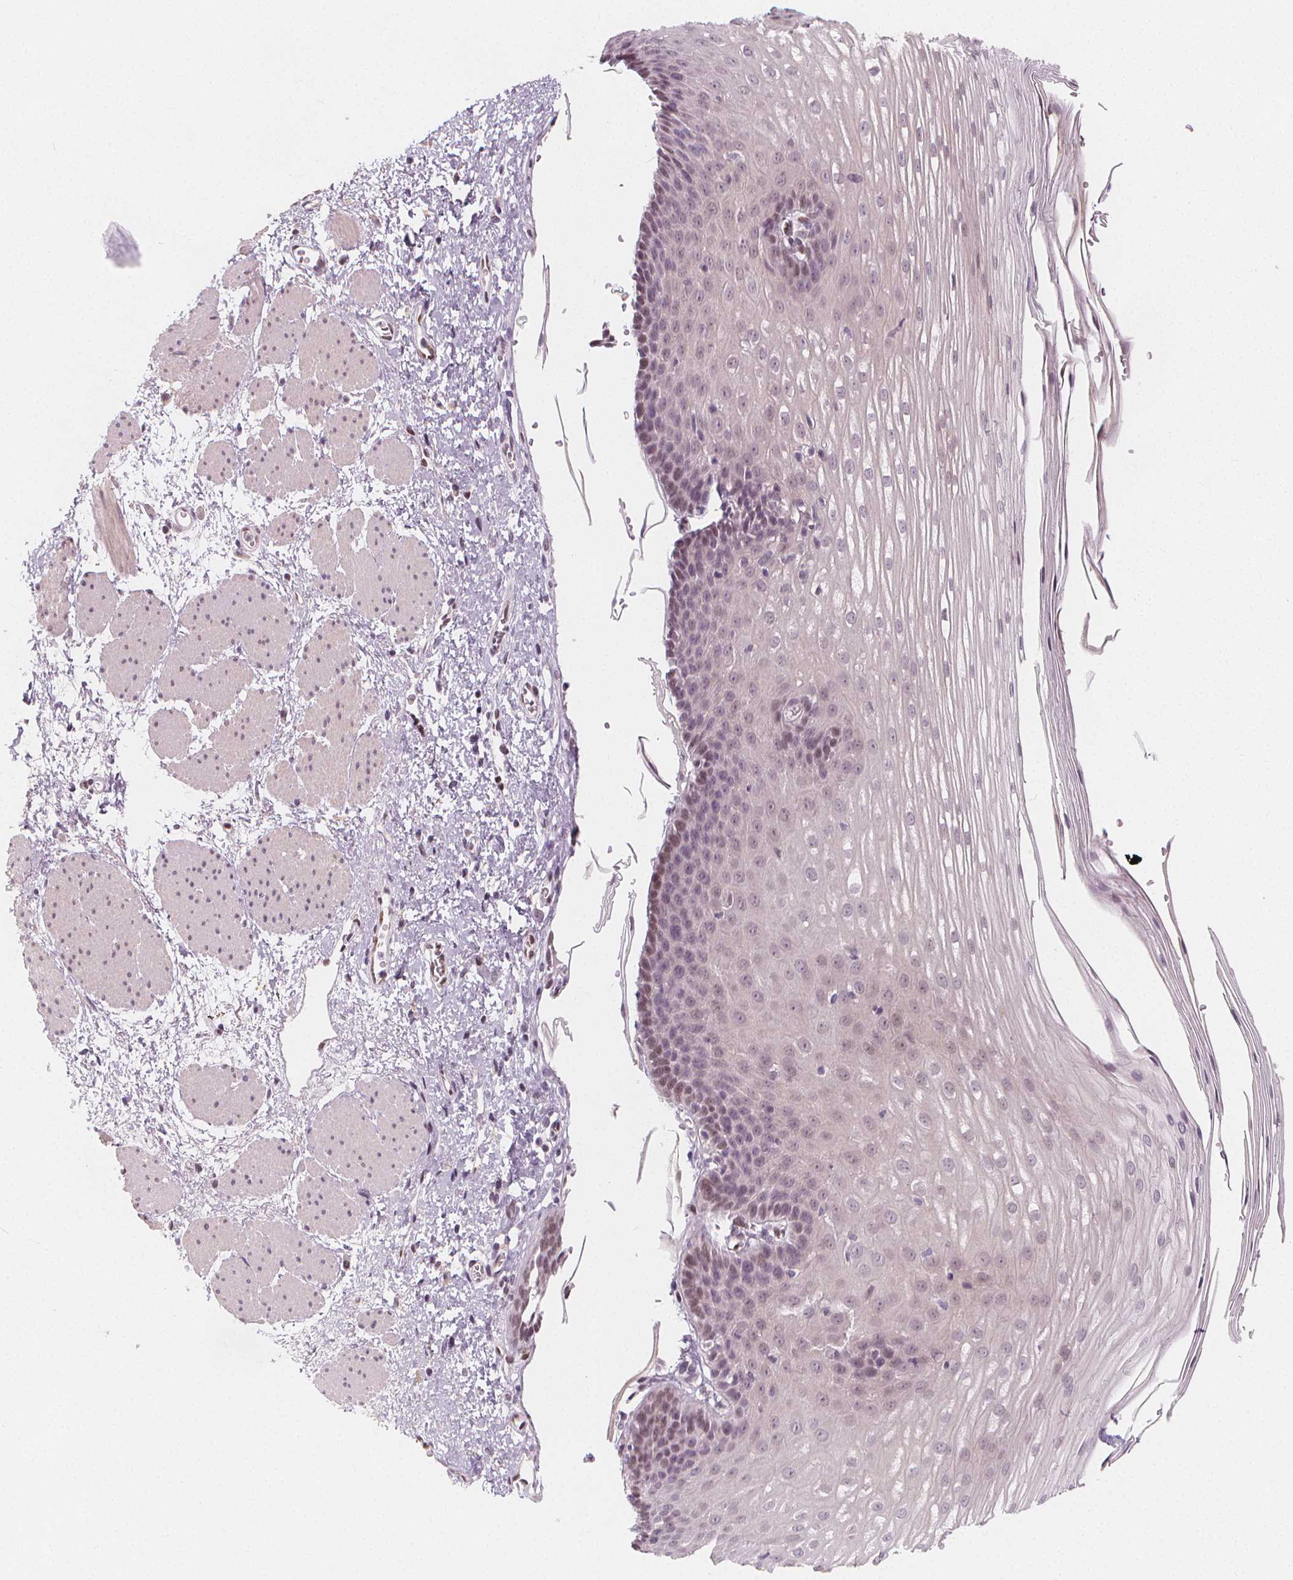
{"staining": {"intensity": "moderate", "quantity": "<25%", "location": "nuclear"}, "tissue": "esophagus", "cell_type": "Squamous epithelial cells", "image_type": "normal", "snomed": [{"axis": "morphology", "description": "Normal tissue, NOS"}, {"axis": "topography", "description": "Esophagus"}], "caption": "Immunohistochemical staining of benign human esophagus reveals low levels of moderate nuclear staining in approximately <25% of squamous epithelial cells. The staining is performed using DAB brown chromogen to label protein expression. The nuclei are counter-stained blue using hematoxylin.", "gene": "DRC3", "patient": {"sex": "male", "age": 62}}